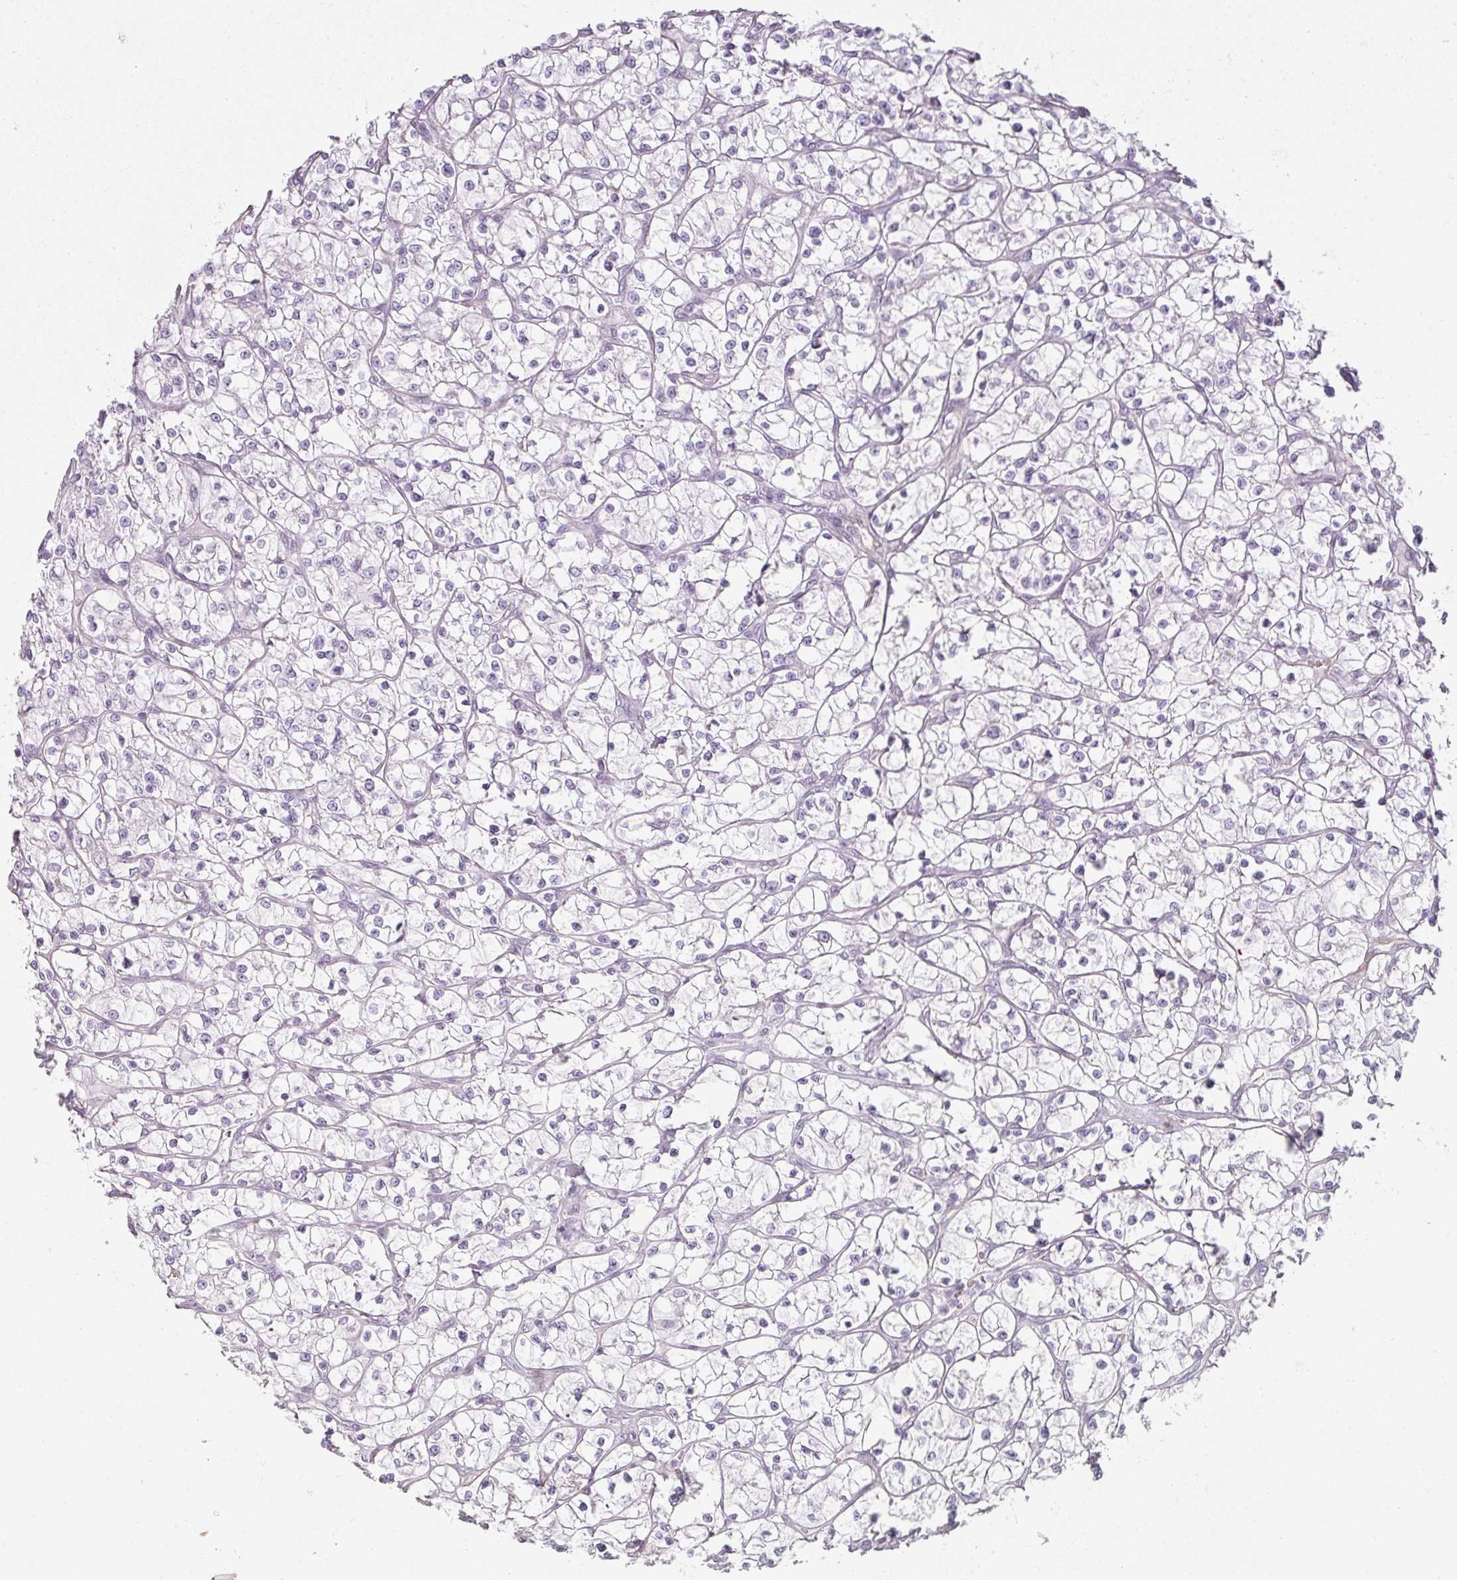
{"staining": {"intensity": "negative", "quantity": "none", "location": "none"}, "tissue": "renal cancer", "cell_type": "Tumor cells", "image_type": "cancer", "snomed": [{"axis": "morphology", "description": "Adenocarcinoma, NOS"}, {"axis": "topography", "description": "Kidney"}], "caption": "Adenocarcinoma (renal) was stained to show a protein in brown. There is no significant positivity in tumor cells.", "gene": "ATP8B2", "patient": {"sex": "female", "age": 64}}